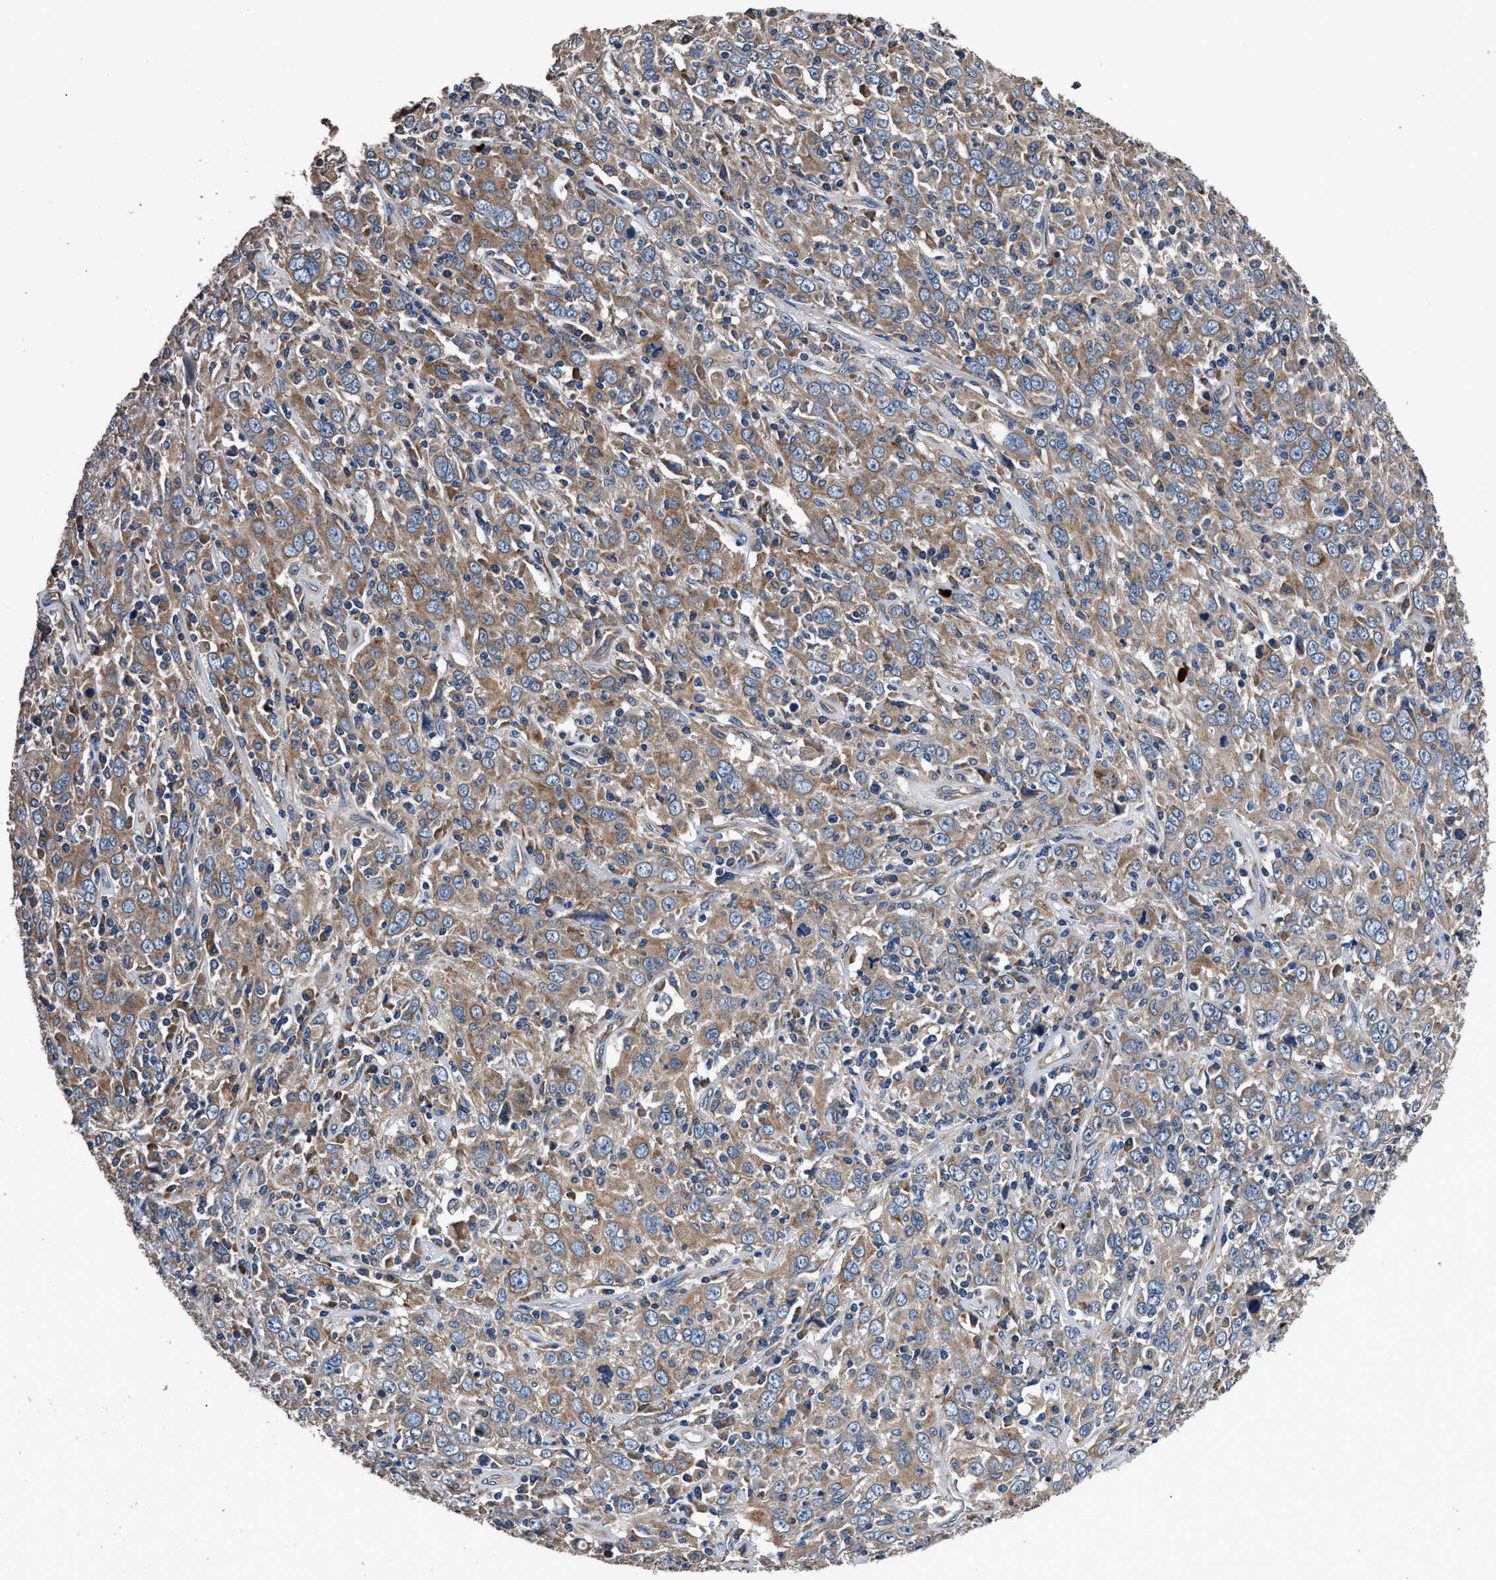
{"staining": {"intensity": "moderate", "quantity": ">75%", "location": "cytoplasmic/membranous"}, "tissue": "cervical cancer", "cell_type": "Tumor cells", "image_type": "cancer", "snomed": [{"axis": "morphology", "description": "Squamous cell carcinoma, NOS"}, {"axis": "topography", "description": "Cervix"}], "caption": "Approximately >75% of tumor cells in human cervical cancer (squamous cell carcinoma) reveal moderate cytoplasmic/membranous protein positivity as visualized by brown immunohistochemical staining.", "gene": "DHRS7B", "patient": {"sex": "female", "age": 46}}